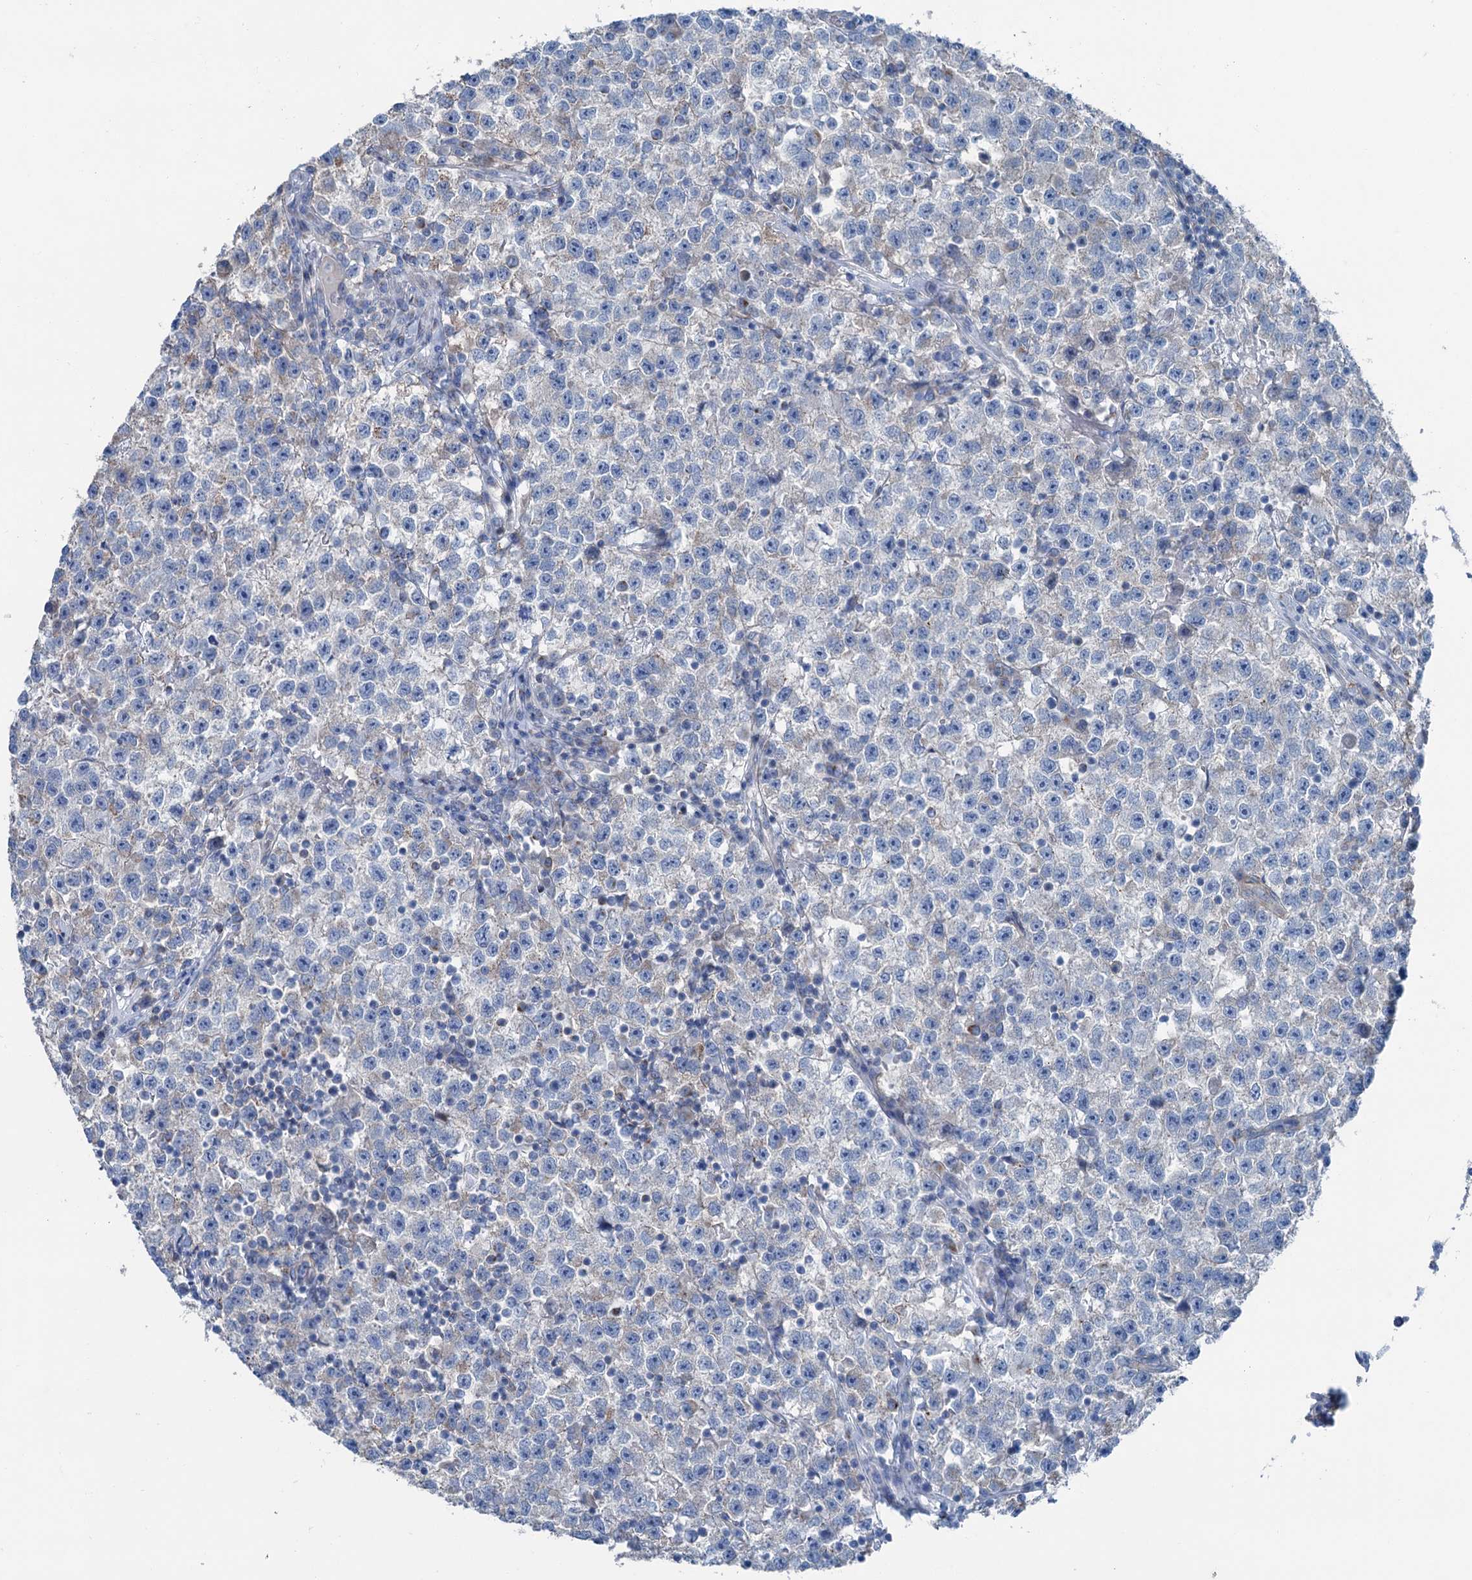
{"staining": {"intensity": "weak", "quantity": "<25%", "location": "cytoplasmic/membranous"}, "tissue": "testis cancer", "cell_type": "Tumor cells", "image_type": "cancer", "snomed": [{"axis": "morphology", "description": "Seminoma, NOS"}, {"axis": "topography", "description": "Testis"}], "caption": "IHC of testis cancer (seminoma) shows no positivity in tumor cells.", "gene": "CALCOCO1", "patient": {"sex": "male", "age": 22}}